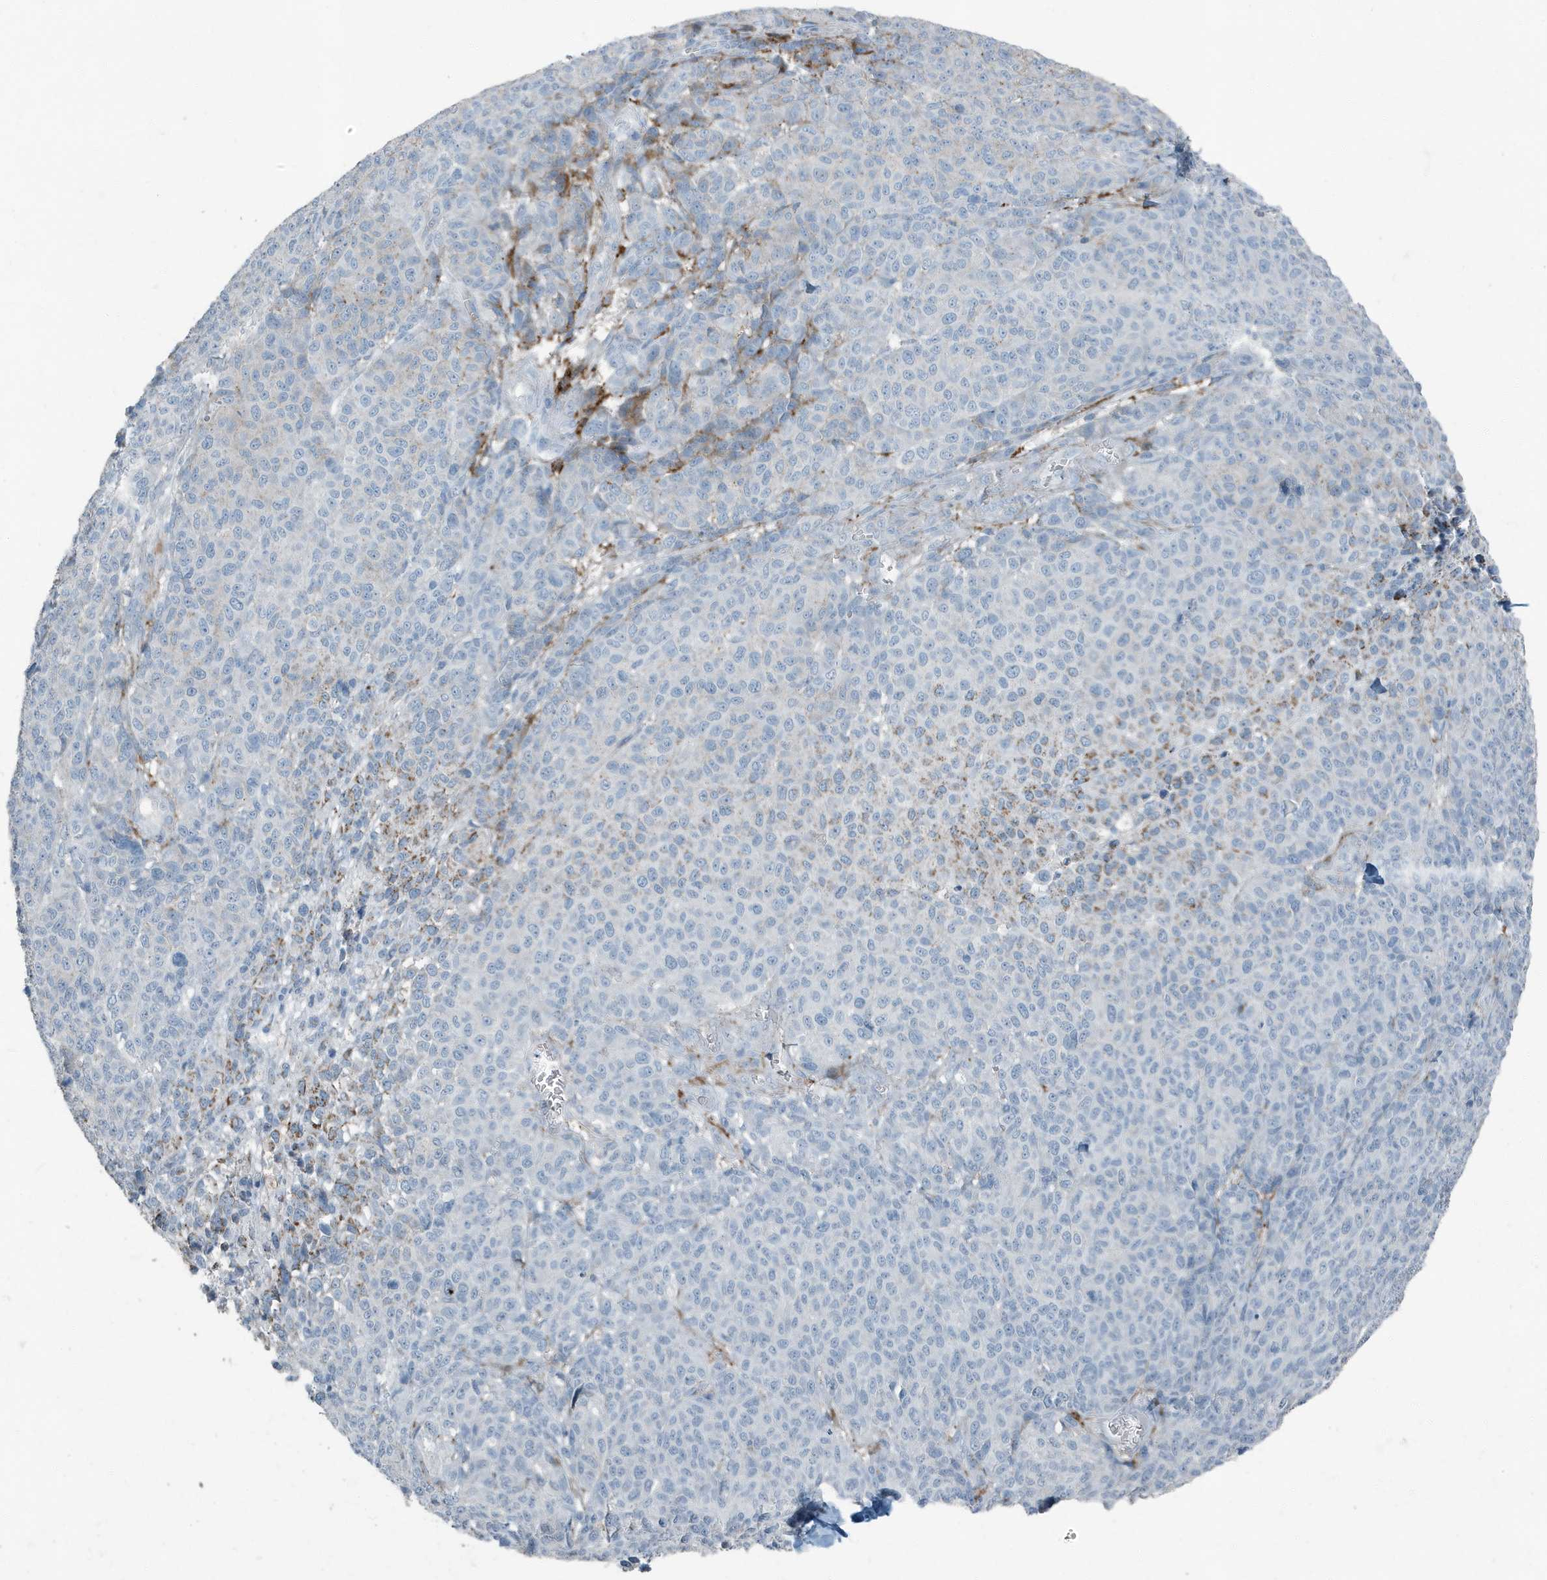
{"staining": {"intensity": "negative", "quantity": "none", "location": "none"}, "tissue": "melanoma", "cell_type": "Tumor cells", "image_type": "cancer", "snomed": [{"axis": "morphology", "description": "Malignant melanoma, NOS"}, {"axis": "topography", "description": "Skin"}], "caption": "This is an IHC image of human malignant melanoma. There is no expression in tumor cells.", "gene": "FAM162A", "patient": {"sex": "male", "age": 49}}